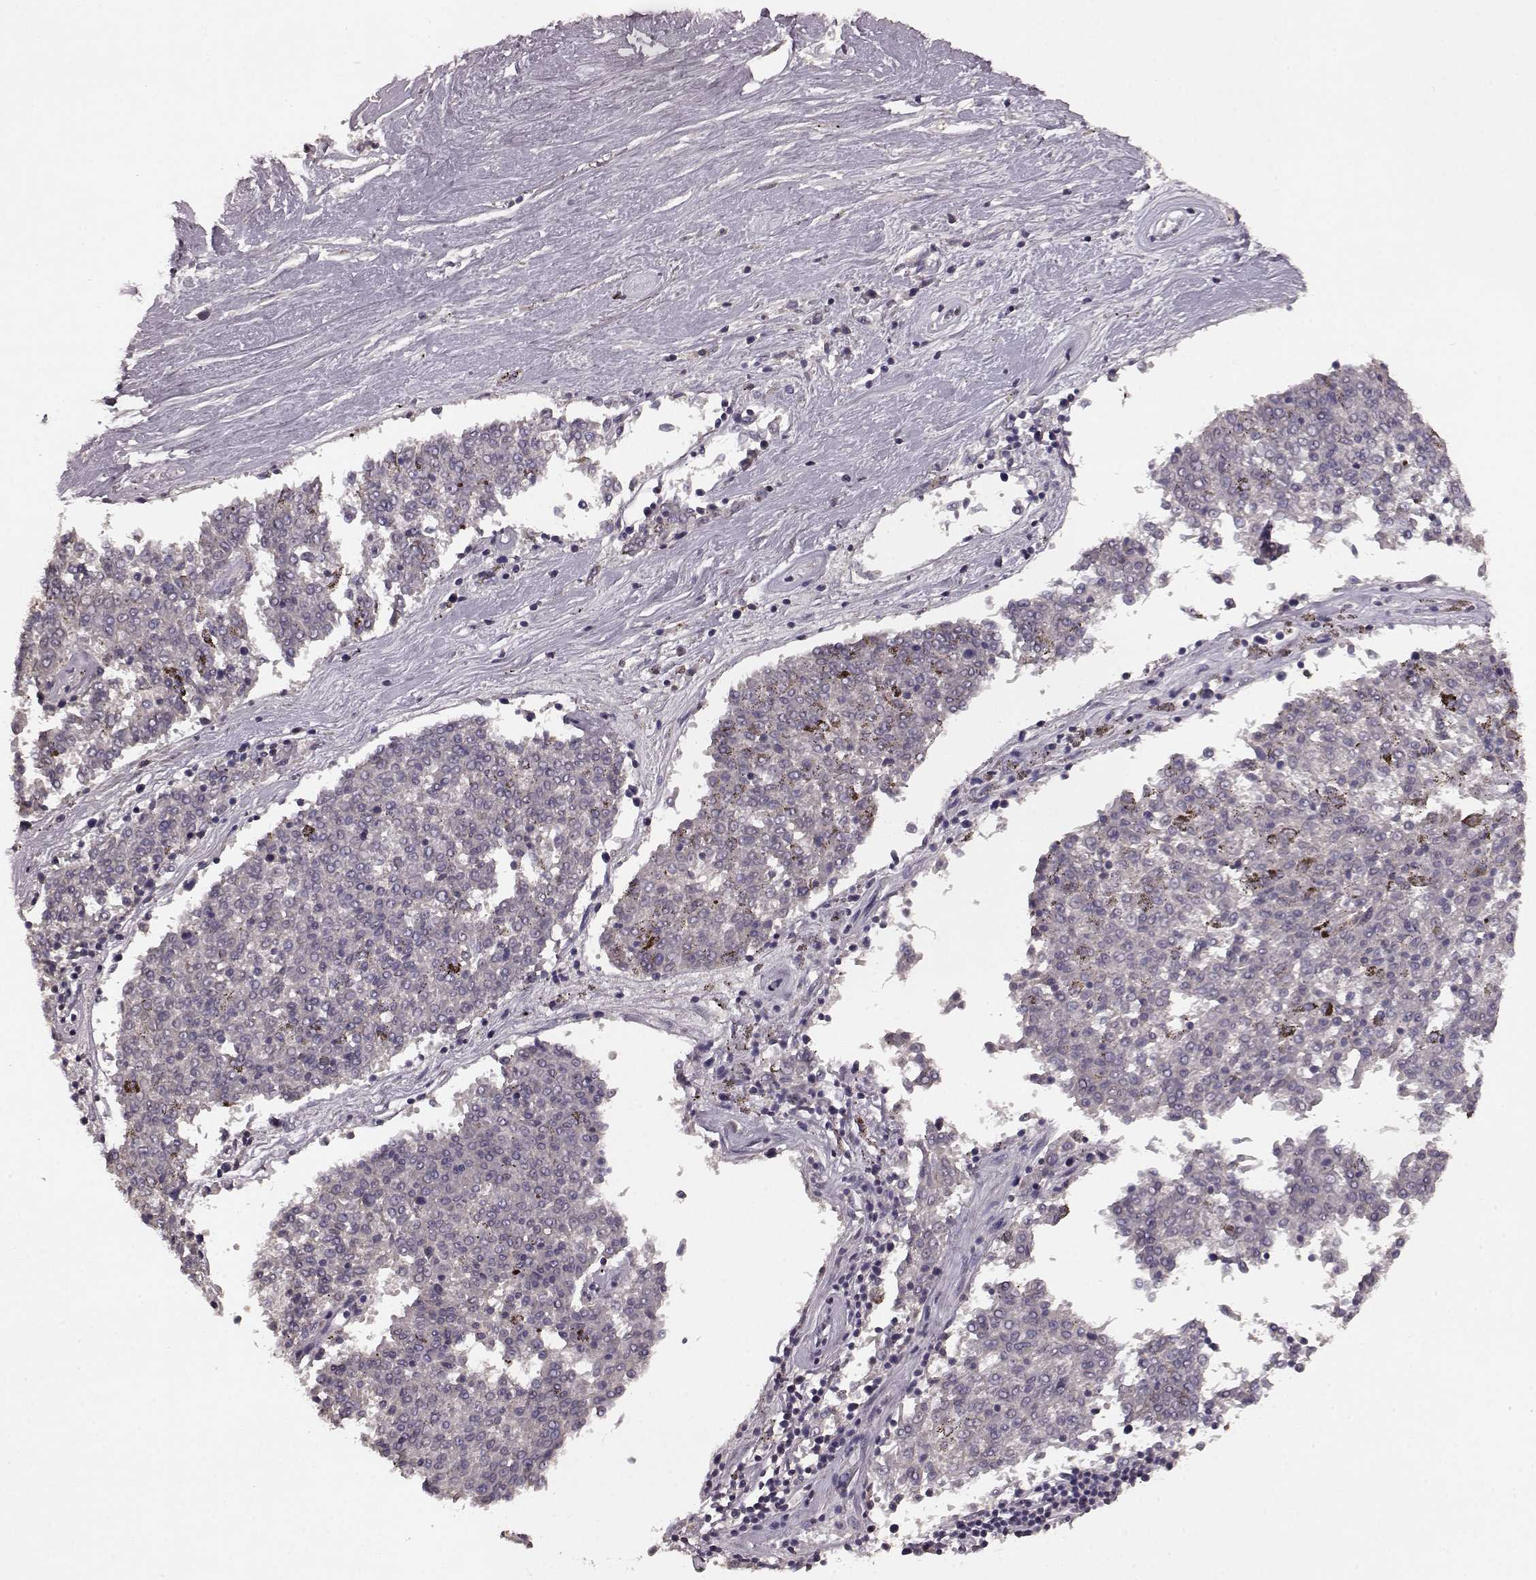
{"staining": {"intensity": "negative", "quantity": "none", "location": "none"}, "tissue": "melanoma", "cell_type": "Tumor cells", "image_type": "cancer", "snomed": [{"axis": "morphology", "description": "Malignant melanoma, NOS"}, {"axis": "topography", "description": "Skin"}], "caption": "This is an immunohistochemistry micrograph of human melanoma. There is no positivity in tumor cells.", "gene": "SLC52A3", "patient": {"sex": "female", "age": 72}}